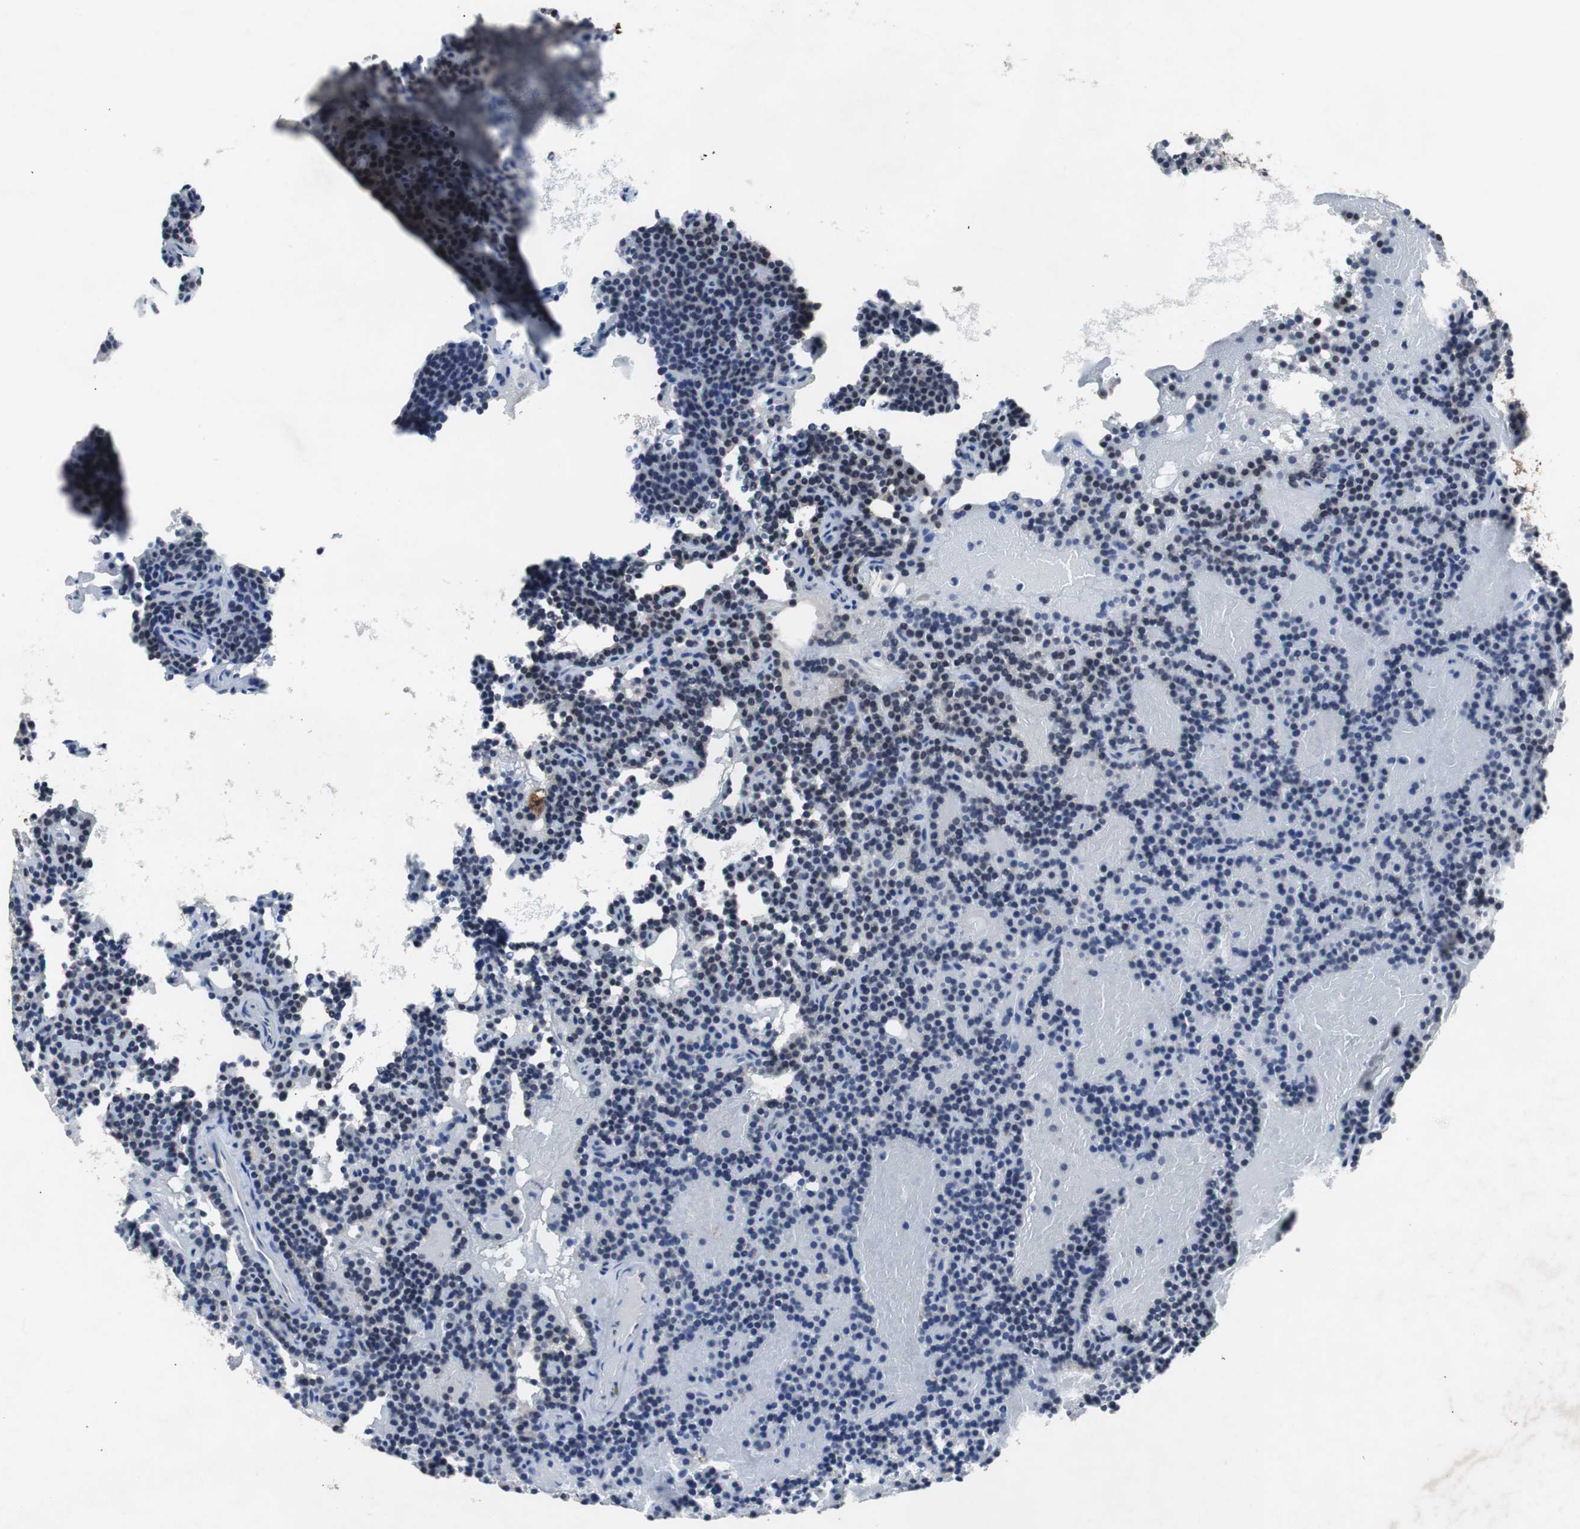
{"staining": {"intensity": "moderate", "quantity": "<25%", "location": "cytoplasmic/membranous"}, "tissue": "parathyroid gland", "cell_type": "Glandular cells", "image_type": "normal", "snomed": [{"axis": "morphology", "description": "Normal tissue, NOS"}, {"axis": "topography", "description": "Parathyroid gland"}], "caption": "Unremarkable parathyroid gland was stained to show a protein in brown. There is low levels of moderate cytoplasmic/membranous staining in about <25% of glandular cells. (DAB = brown stain, brightfield microscopy at high magnification).", "gene": "RBM47", "patient": {"sex": "male", "age": 66}}